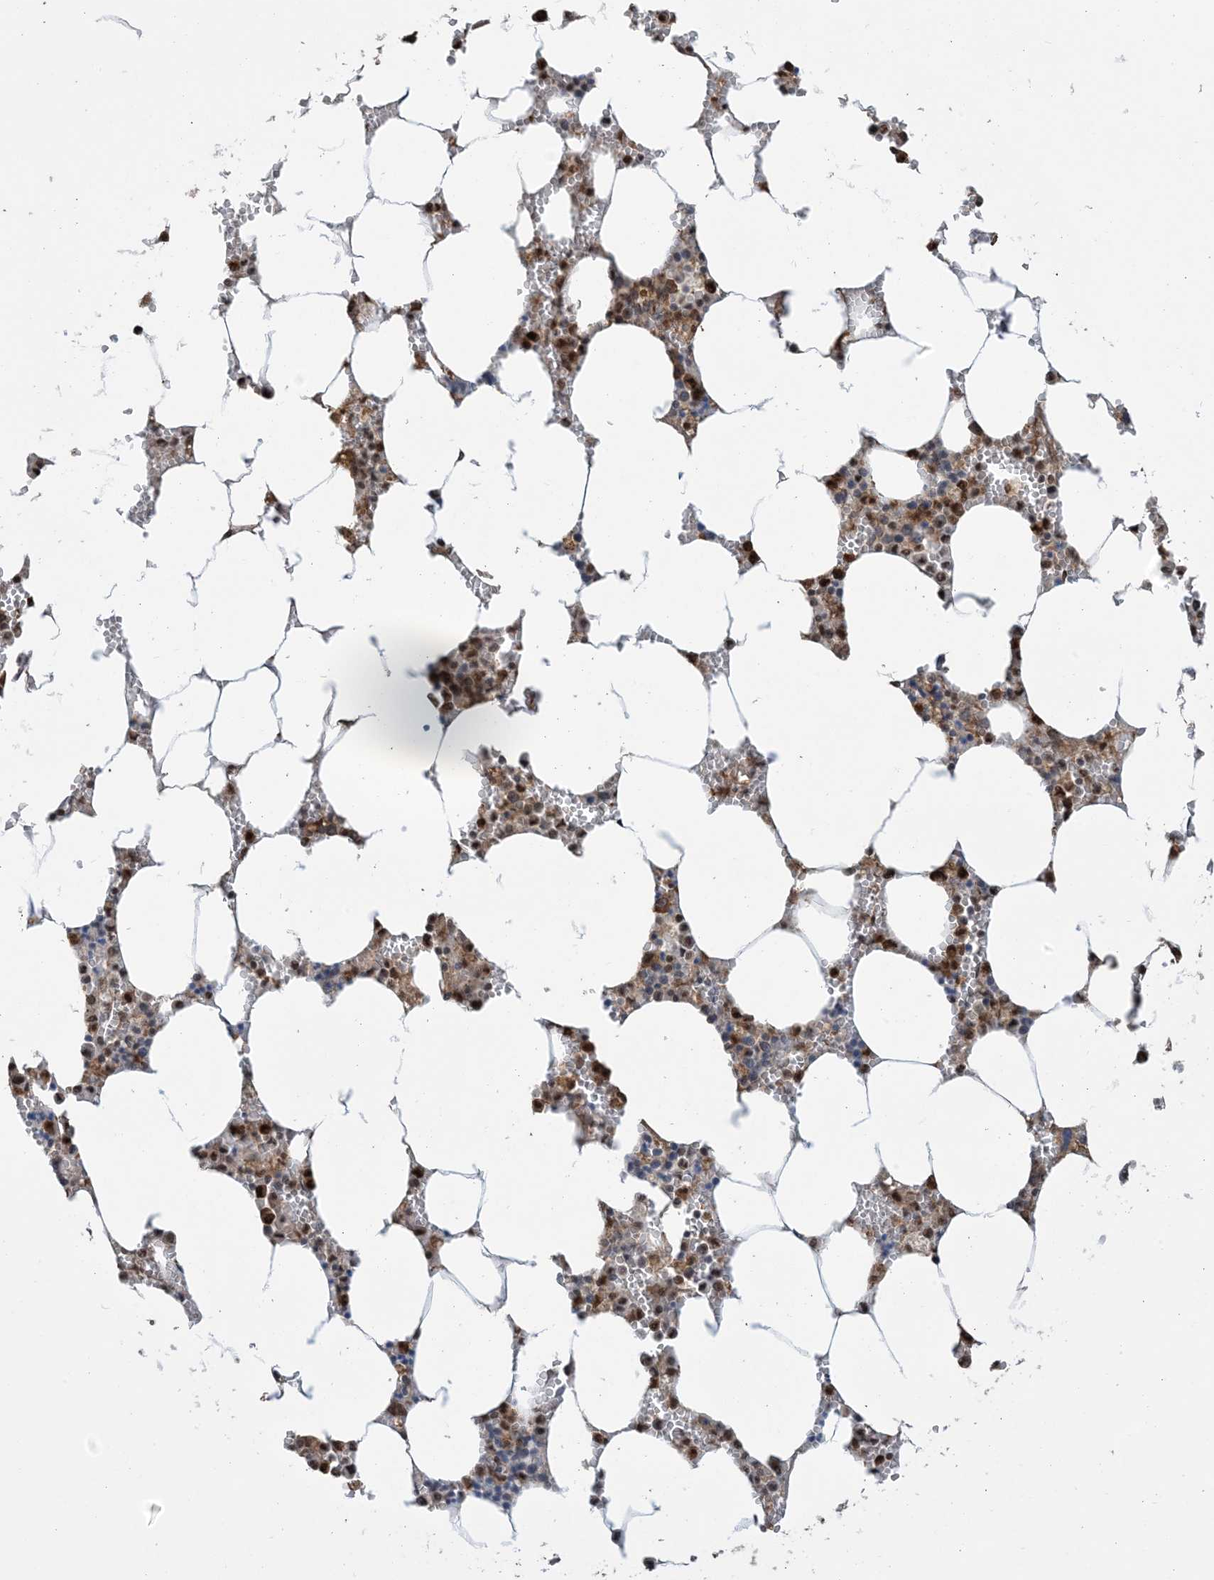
{"staining": {"intensity": "strong", "quantity": ">75%", "location": "cytoplasmic/membranous"}, "tissue": "bone marrow", "cell_type": "Hematopoietic cells", "image_type": "normal", "snomed": [{"axis": "morphology", "description": "Normal tissue, NOS"}, {"axis": "topography", "description": "Bone marrow"}], "caption": "Immunohistochemistry photomicrograph of normal human bone marrow stained for a protein (brown), which demonstrates high levels of strong cytoplasmic/membranous staining in approximately >75% of hematopoietic cells.", "gene": "HSPA1A", "patient": {"sex": "male", "age": 70}}